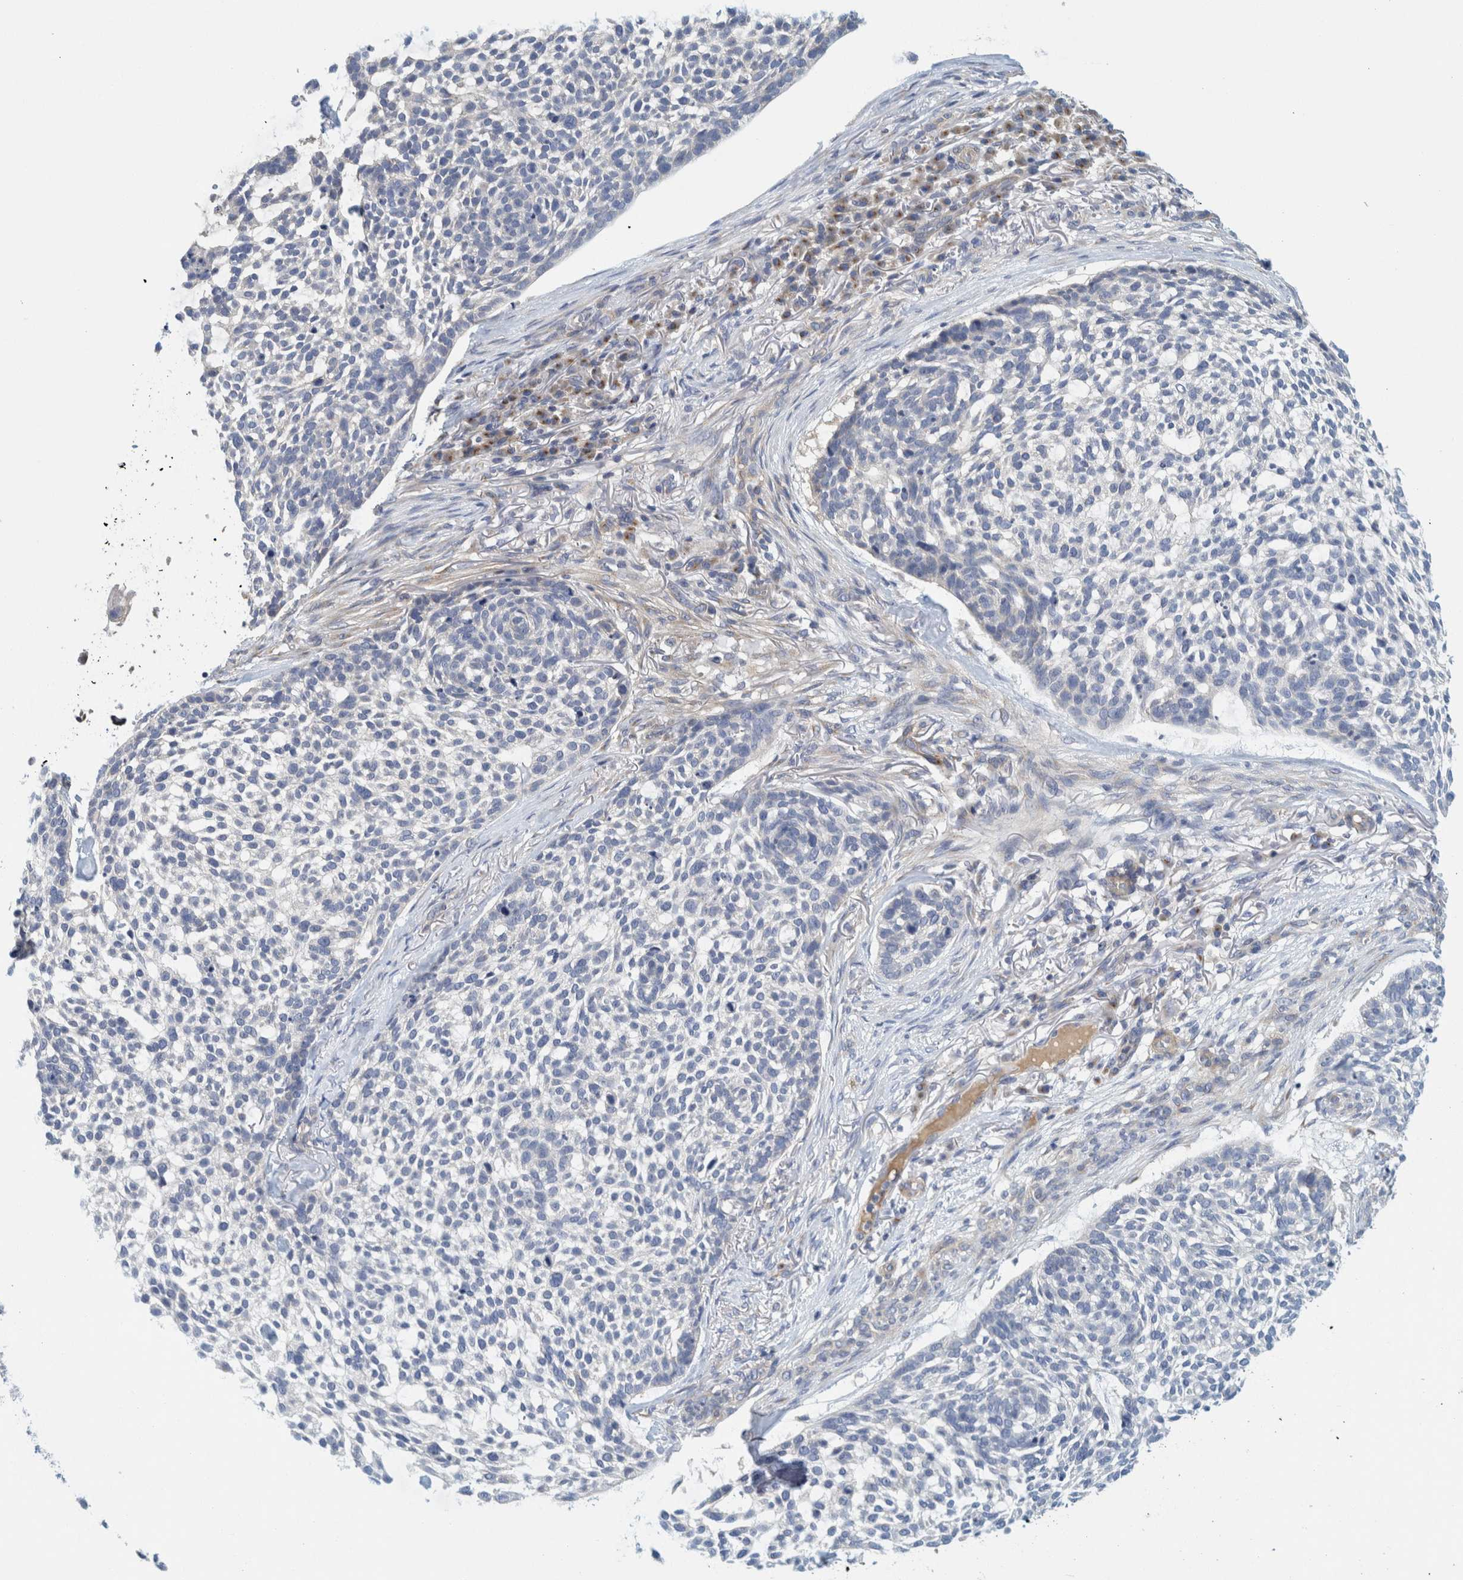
{"staining": {"intensity": "negative", "quantity": "none", "location": "none"}, "tissue": "skin cancer", "cell_type": "Tumor cells", "image_type": "cancer", "snomed": [{"axis": "morphology", "description": "Basal cell carcinoma"}, {"axis": "topography", "description": "Skin"}], "caption": "DAB immunohistochemical staining of human skin basal cell carcinoma displays no significant staining in tumor cells.", "gene": "ZNF324B", "patient": {"sex": "female", "age": 64}}